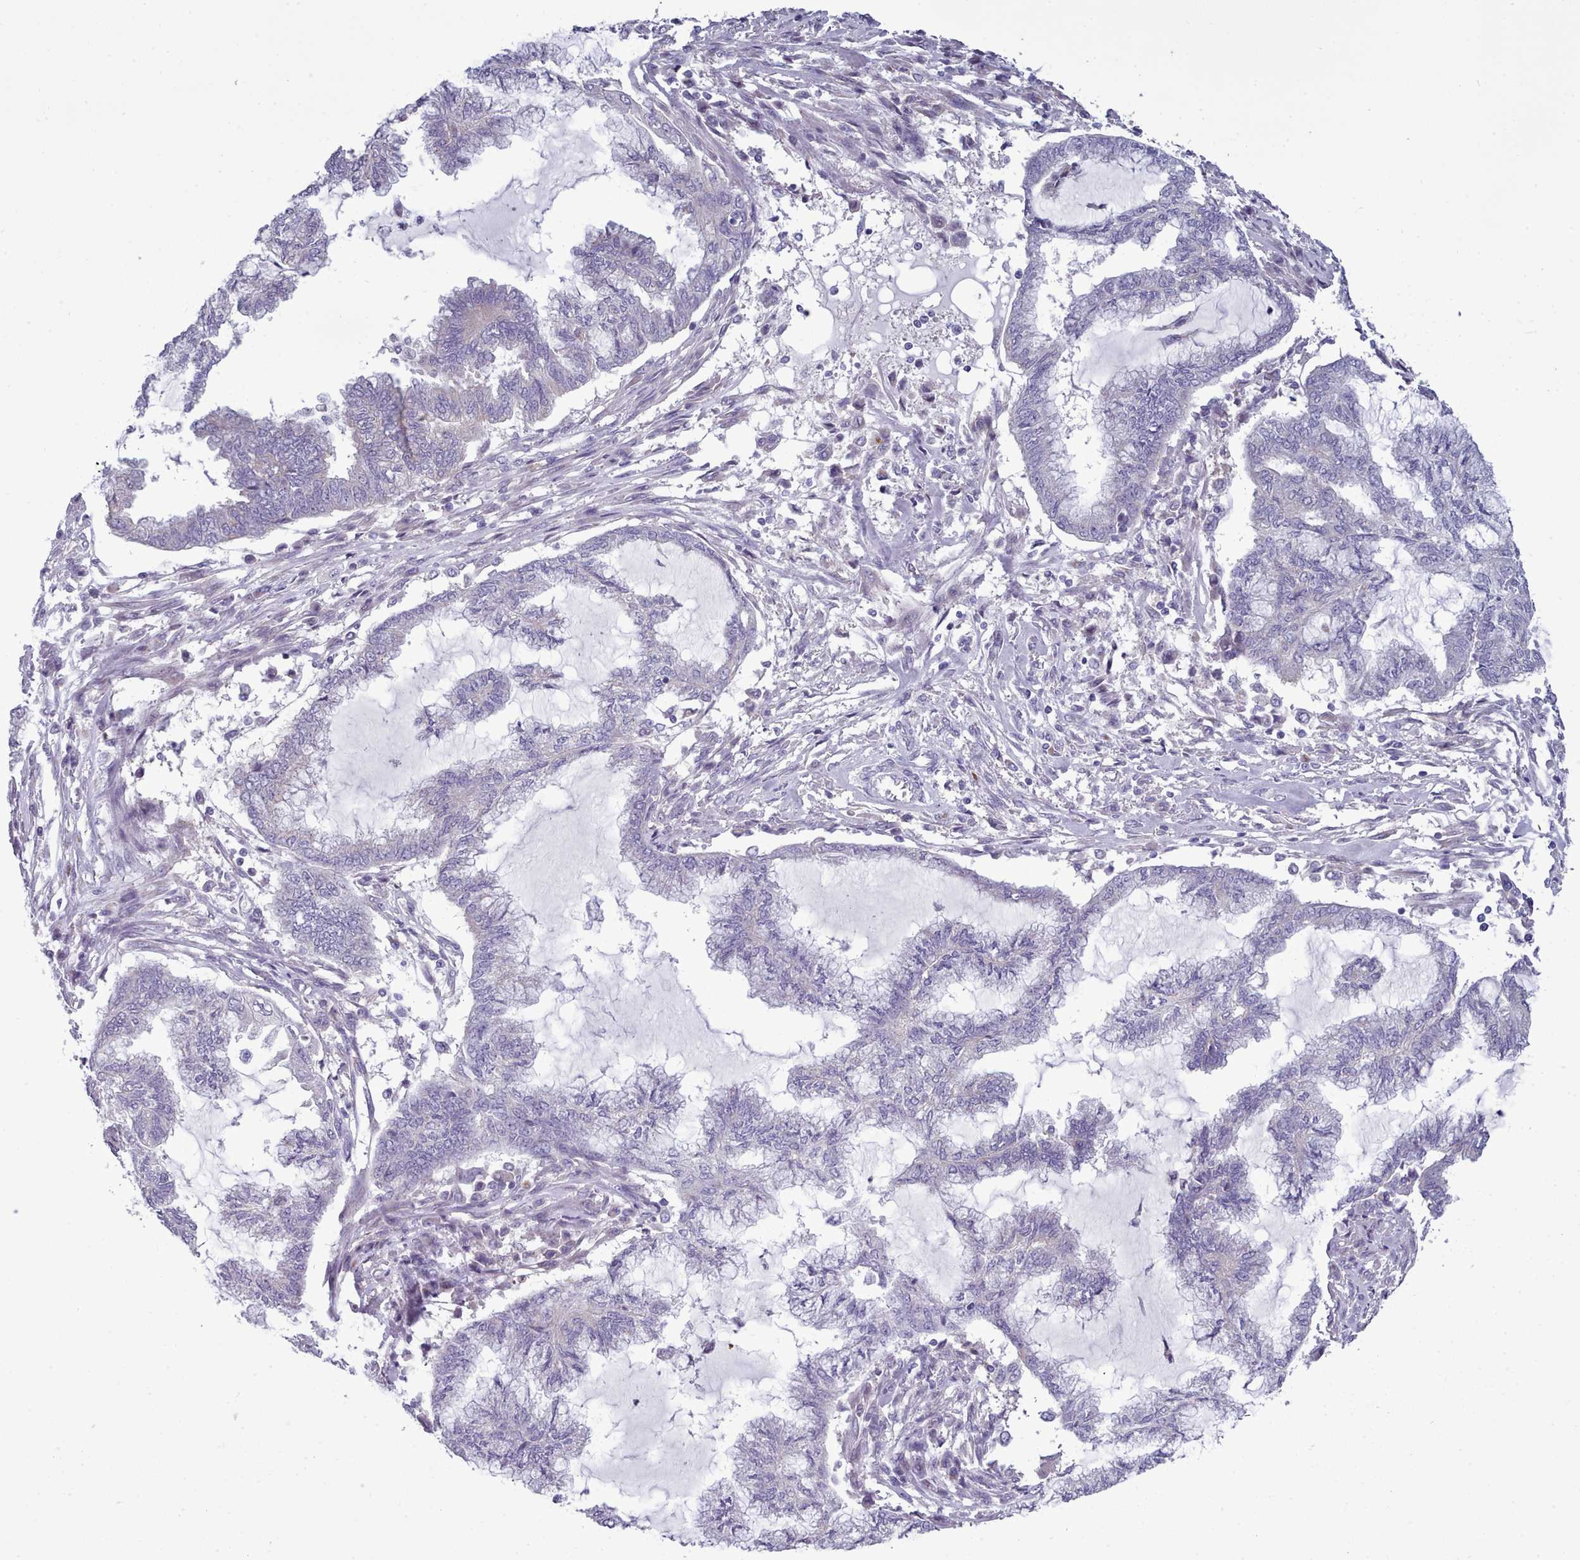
{"staining": {"intensity": "negative", "quantity": "none", "location": "none"}, "tissue": "endometrial cancer", "cell_type": "Tumor cells", "image_type": "cancer", "snomed": [{"axis": "morphology", "description": "Adenocarcinoma, NOS"}, {"axis": "topography", "description": "Endometrium"}], "caption": "Tumor cells are negative for protein expression in human endometrial cancer.", "gene": "MYRFL", "patient": {"sex": "female", "age": 86}}